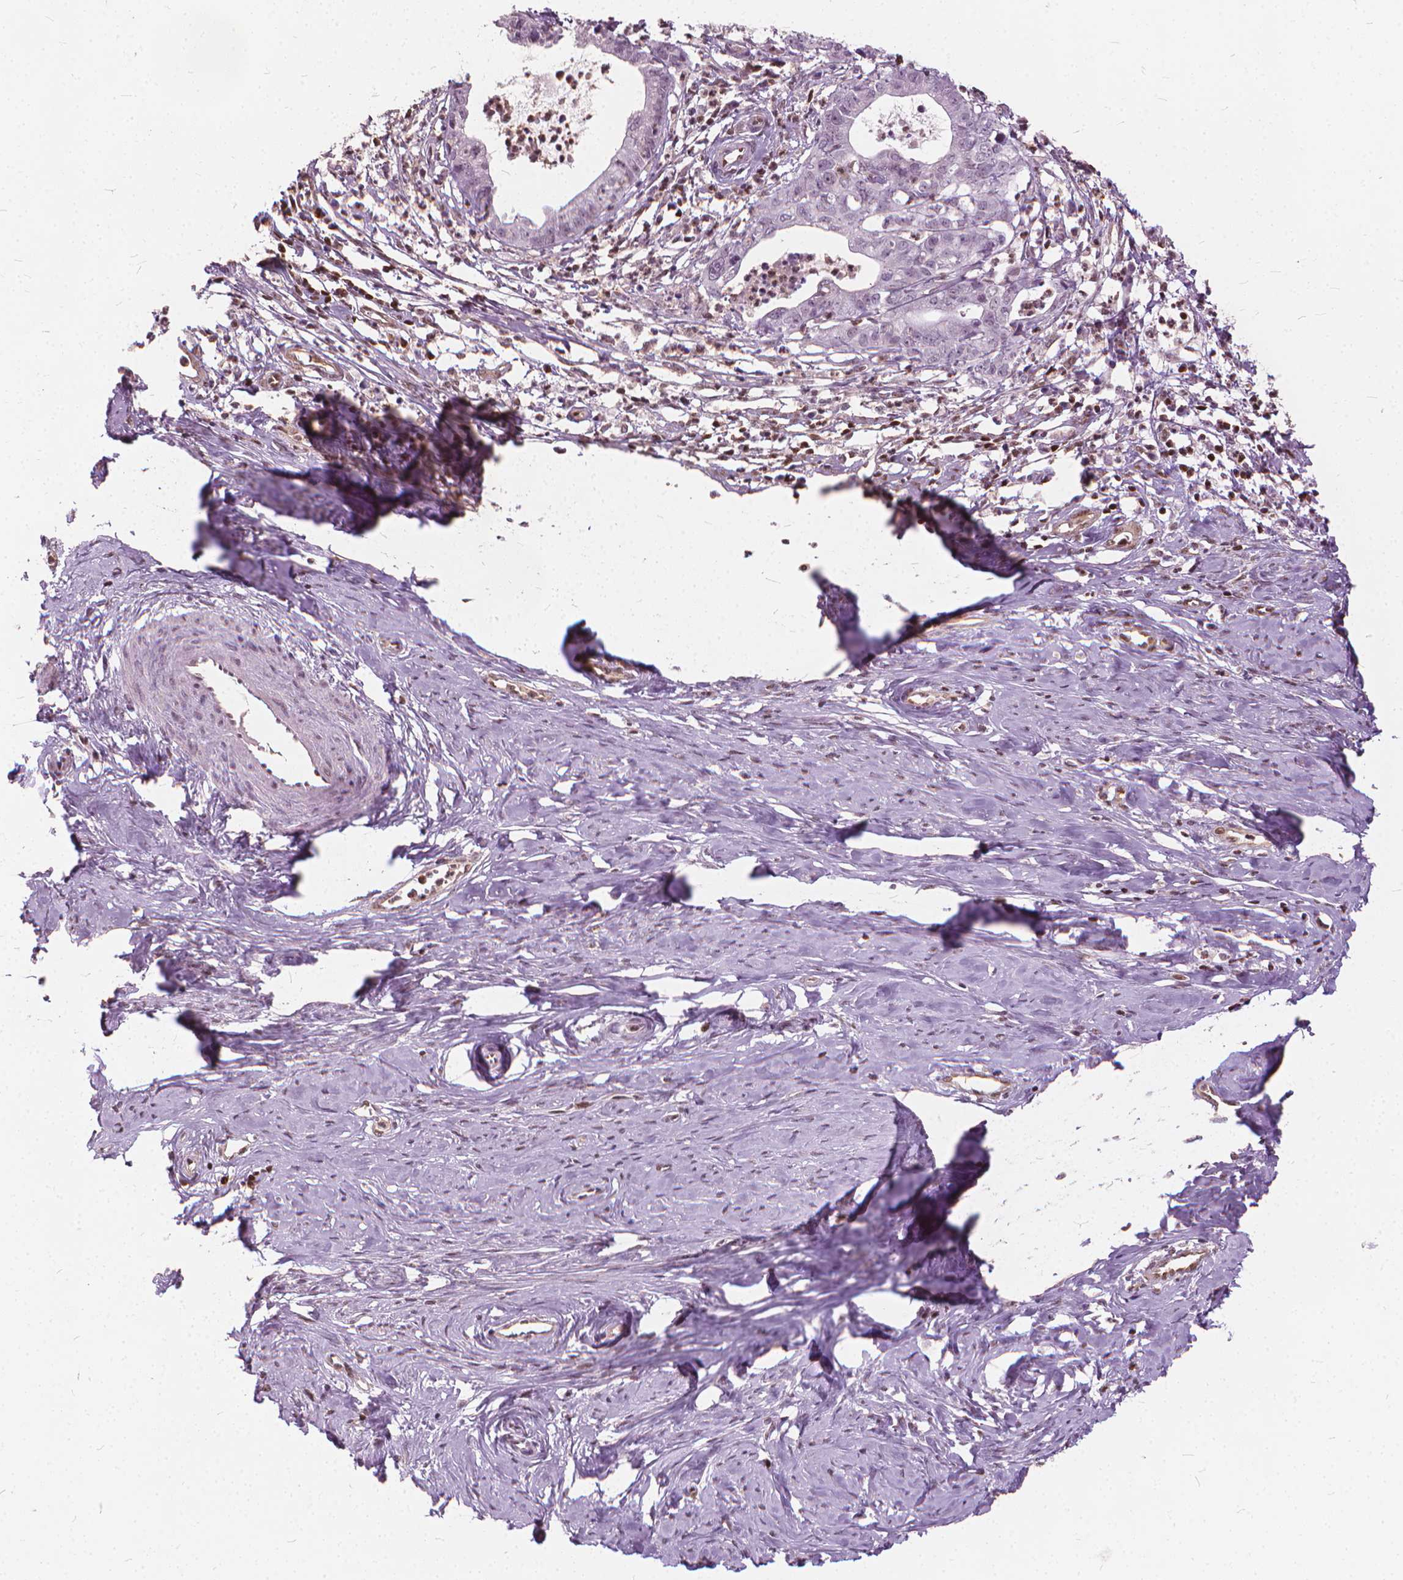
{"staining": {"intensity": "negative", "quantity": "none", "location": "none"}, "tissue": "cervical cancer", "cell_type": "Tumor cells", "image_type": "cancer", "snomed": [{"axis": "morphology", "description": "Normal tissue, NOS"}, {"axis": "morphology", "description": "Adenocarcinoma, NOS"}, {"axis": "topography", "description": "Cervix"}], "caption": "Cervical cancer stained for a protein using immunohistochemistry demonstrates no positivity tumor cells.", "gene": "STAT5B", "patient": {"sex": "female", "age": 38}}